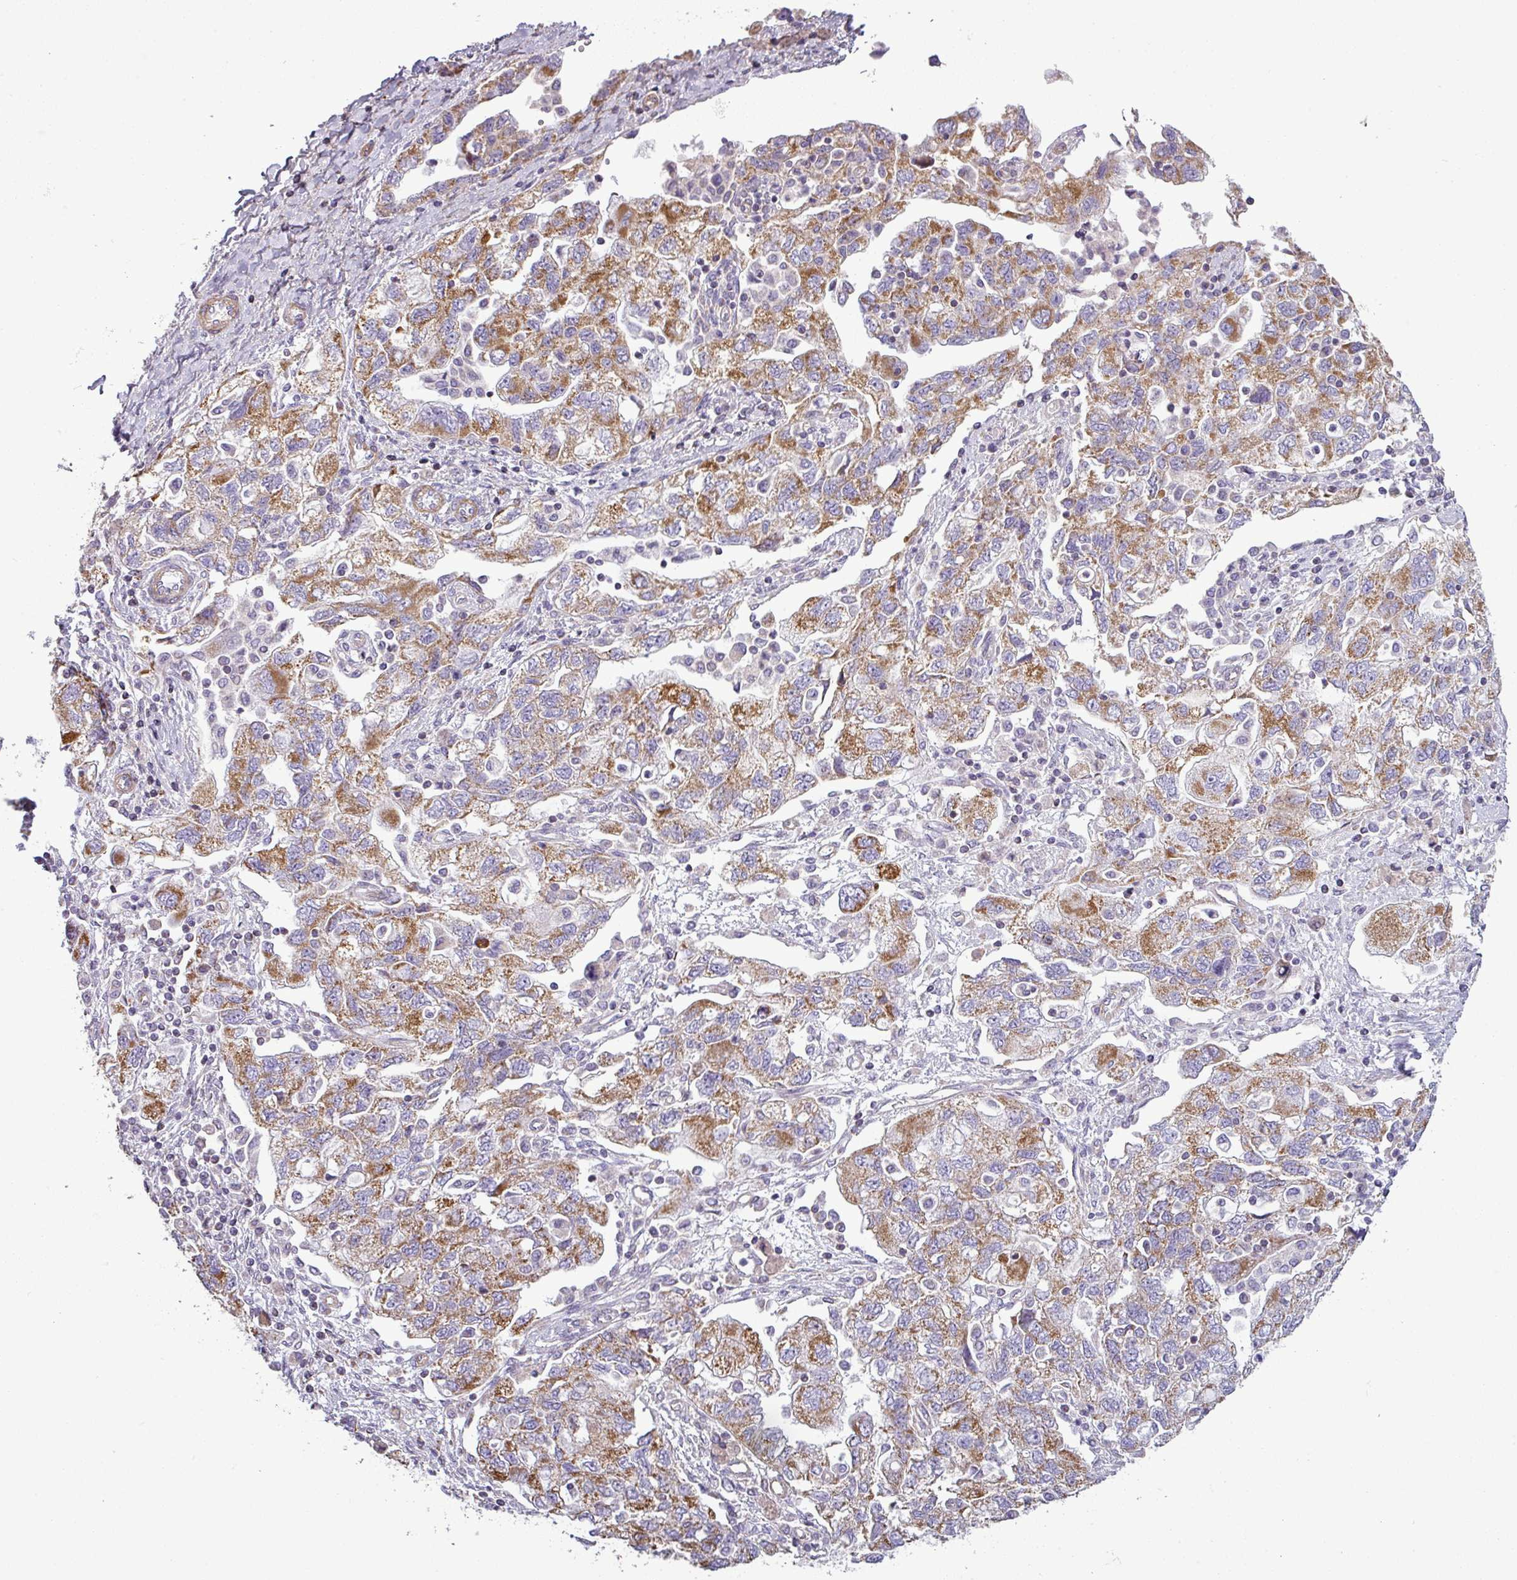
{"staining": {"intensity": "moderate", "quantity": "25%-75%", "location": "cytoplasmic/membranous"}, "tissue": "ovarian cancer", "cell_type": "Tumor cells", "image_type": "cancer", "snomed": [{"axis": "morphology", "description": "Carcinoma, NOS"}, {"axis": "morphology", "description": "Cystadenocarcinoma, serous, NOS"}, {"axis": "topography", "description": "Ovary"}], "caption": "Immunohistochemistry (IHC) of ovarian carcinoma demonstrates medium levels of moderate cytoplasmic/membranous expression in about 25%-75% of tumor cells.", "gene": "BTN2A2", "patient": {"sex": "female", "age": 69}}